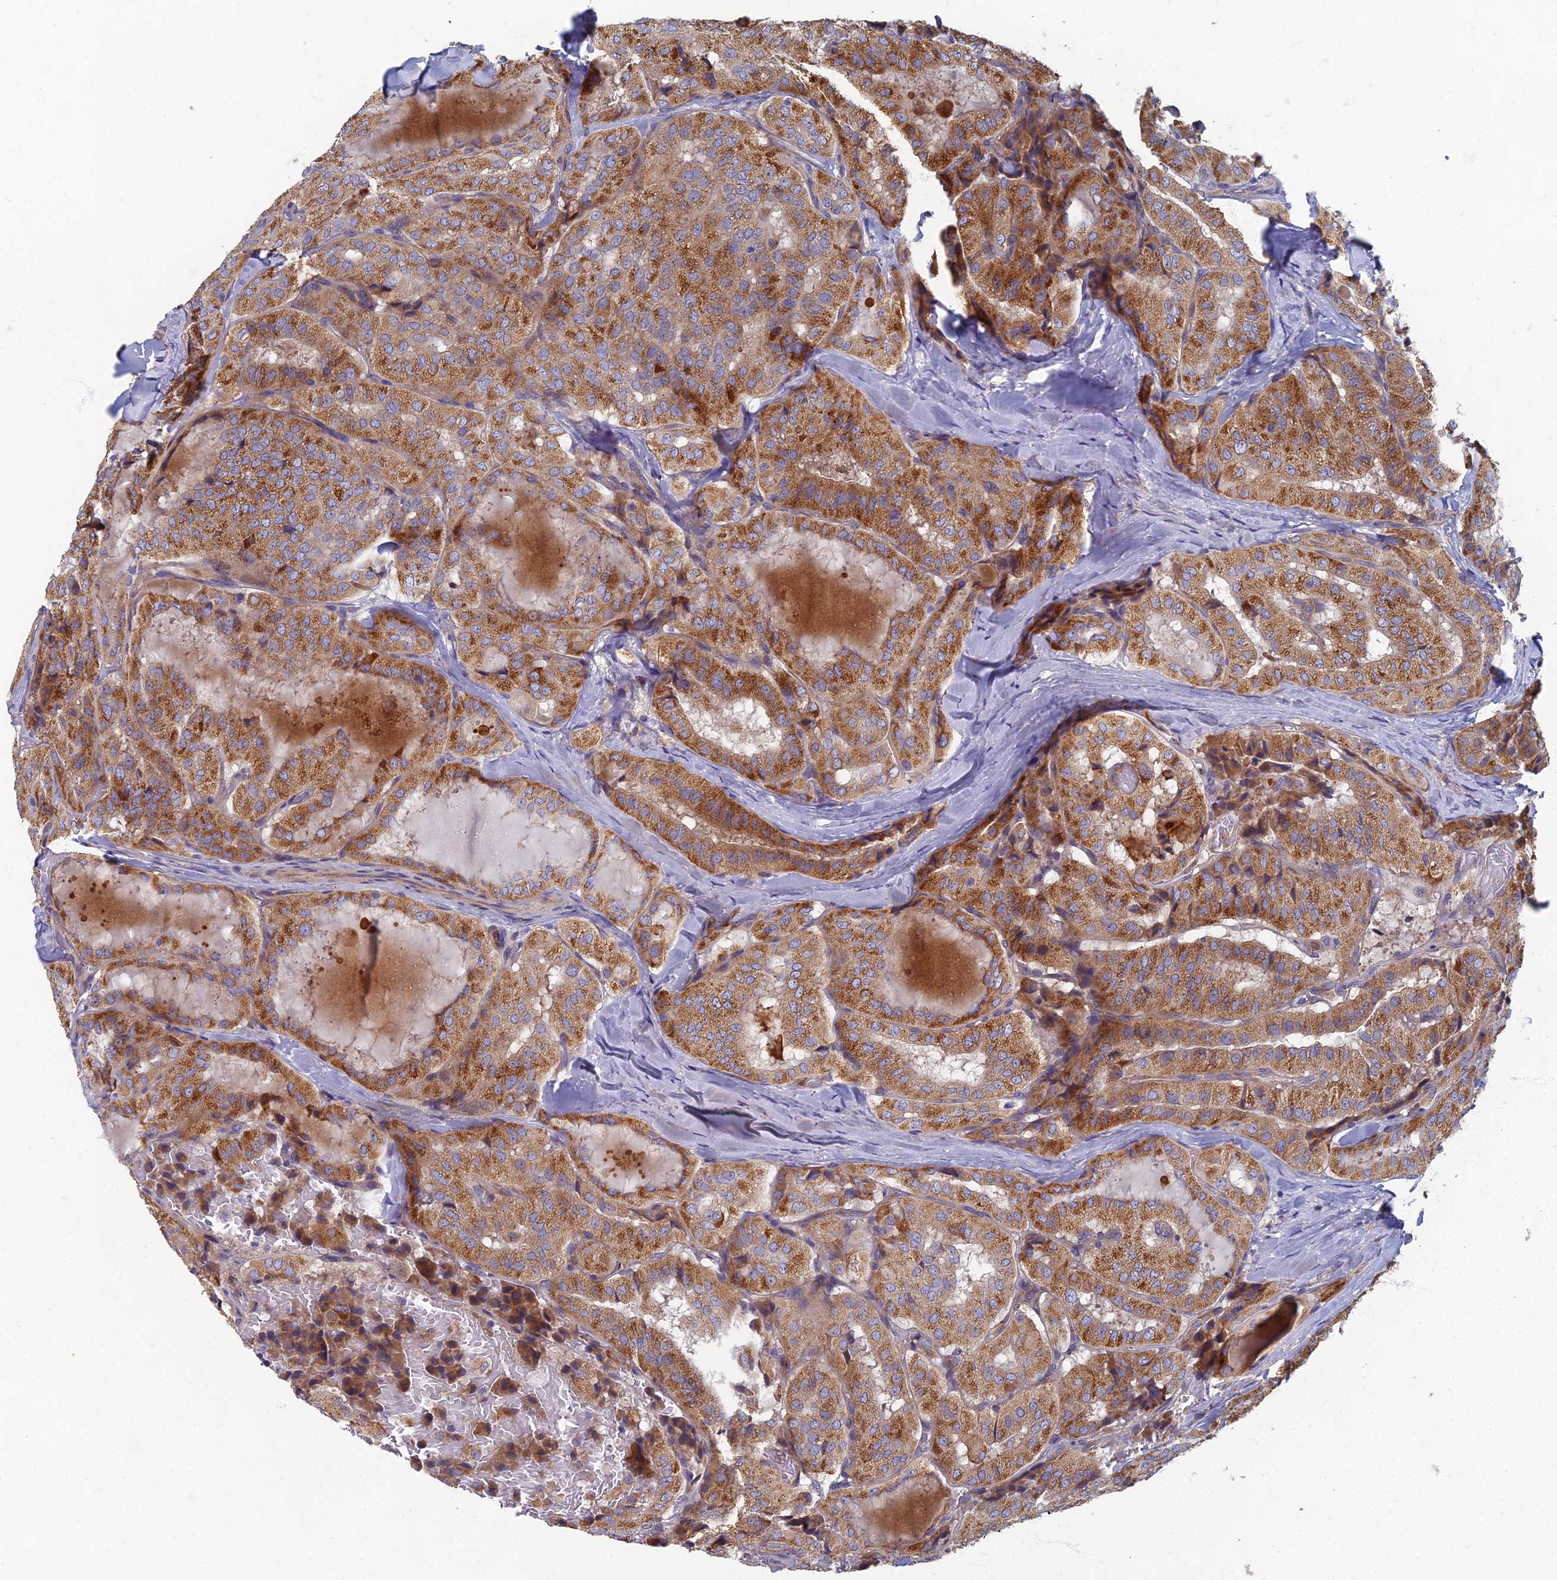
{"staining": {"intensity": "moderate", "quantity": ">75%", "location": "cytoplasmic/membranous"}, "tissue": "thyroid cancer", "cell_type": "Tumor cells", "image_type": "cancer", "snomed": [{"axis": "morphology", "description": "Normal tissue, NOS"}, {"axis": "morphology", "description": "Papillary adenocarcinoma, NOS"}, {"axis": "topography", "description": "Thyroid gland"}], "caption": "IHC photomicrograph of human papillary adenocarcinoma (thyroid) stained for a protein (brown), which demonstrates medium levels of moderate cytoplasmic/membranous expression in approximately >75% of tumor cells.", "gene": "RNASEK", "patient": {"sex": "female", "age": 59}}